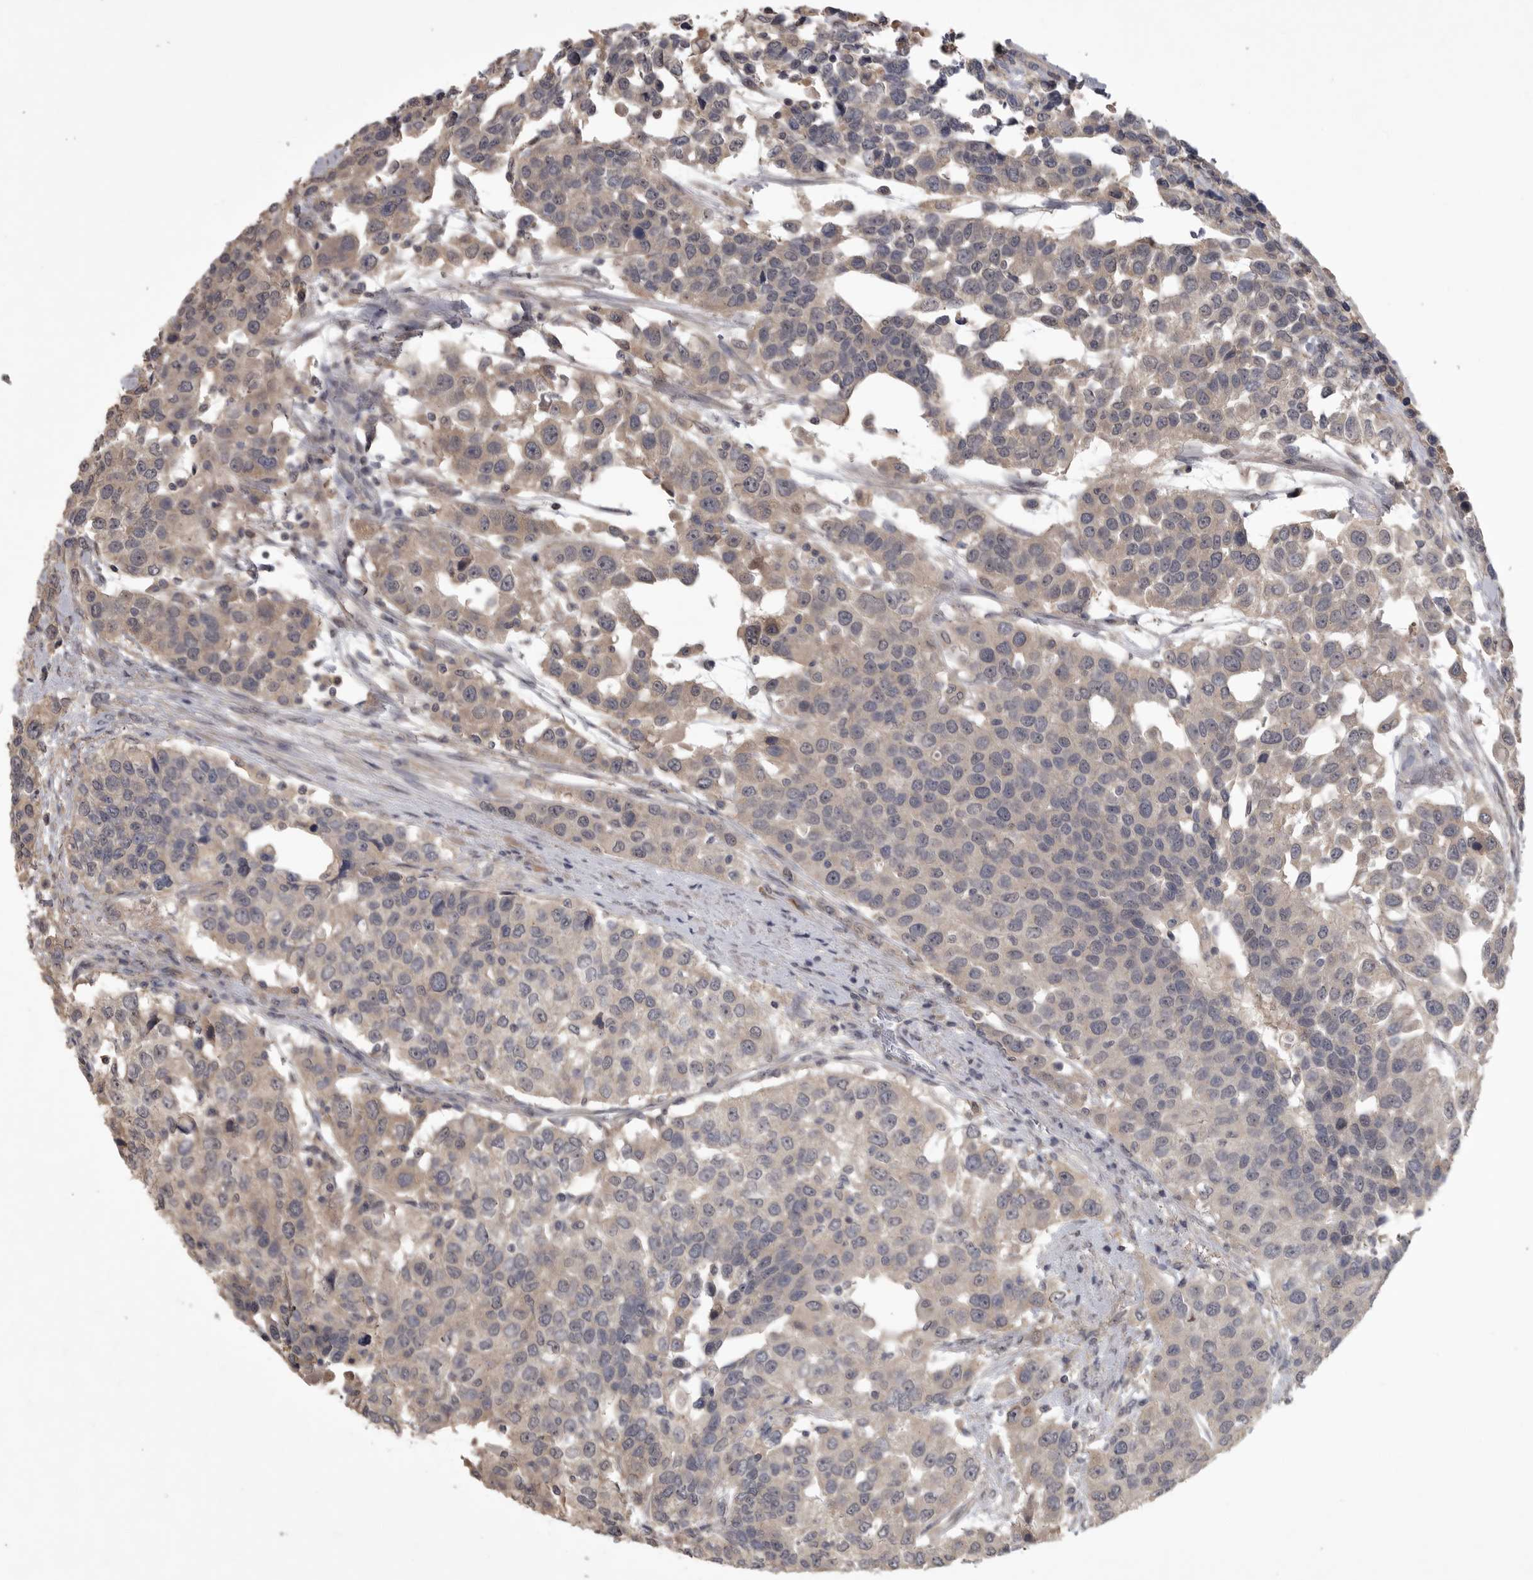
{"staining": {"intensity": "weak", "quantity": "25%-75%", "location": "cytoplasmic/membranous"}, "tissue": "urothelial cancer", "cell_type": "Tumor cells", "image_type": "cancer", "snomed": [{"axis": "morphology", "description": "Urothelial carcinoma, High grade"}, {"axis": "topography", "description": "Urinary bladder"}], "caption": "High-grade urothelial carcinoma stained for a protein demonstrates weak cytoplasmic/membranous positivity in tumor cells. Immunohistochemistry (ihc) stains the protein in brown and the nuclei are stained blue.", "gene": "ZNF114", "patient": {"sex": "female", "age": 80}}